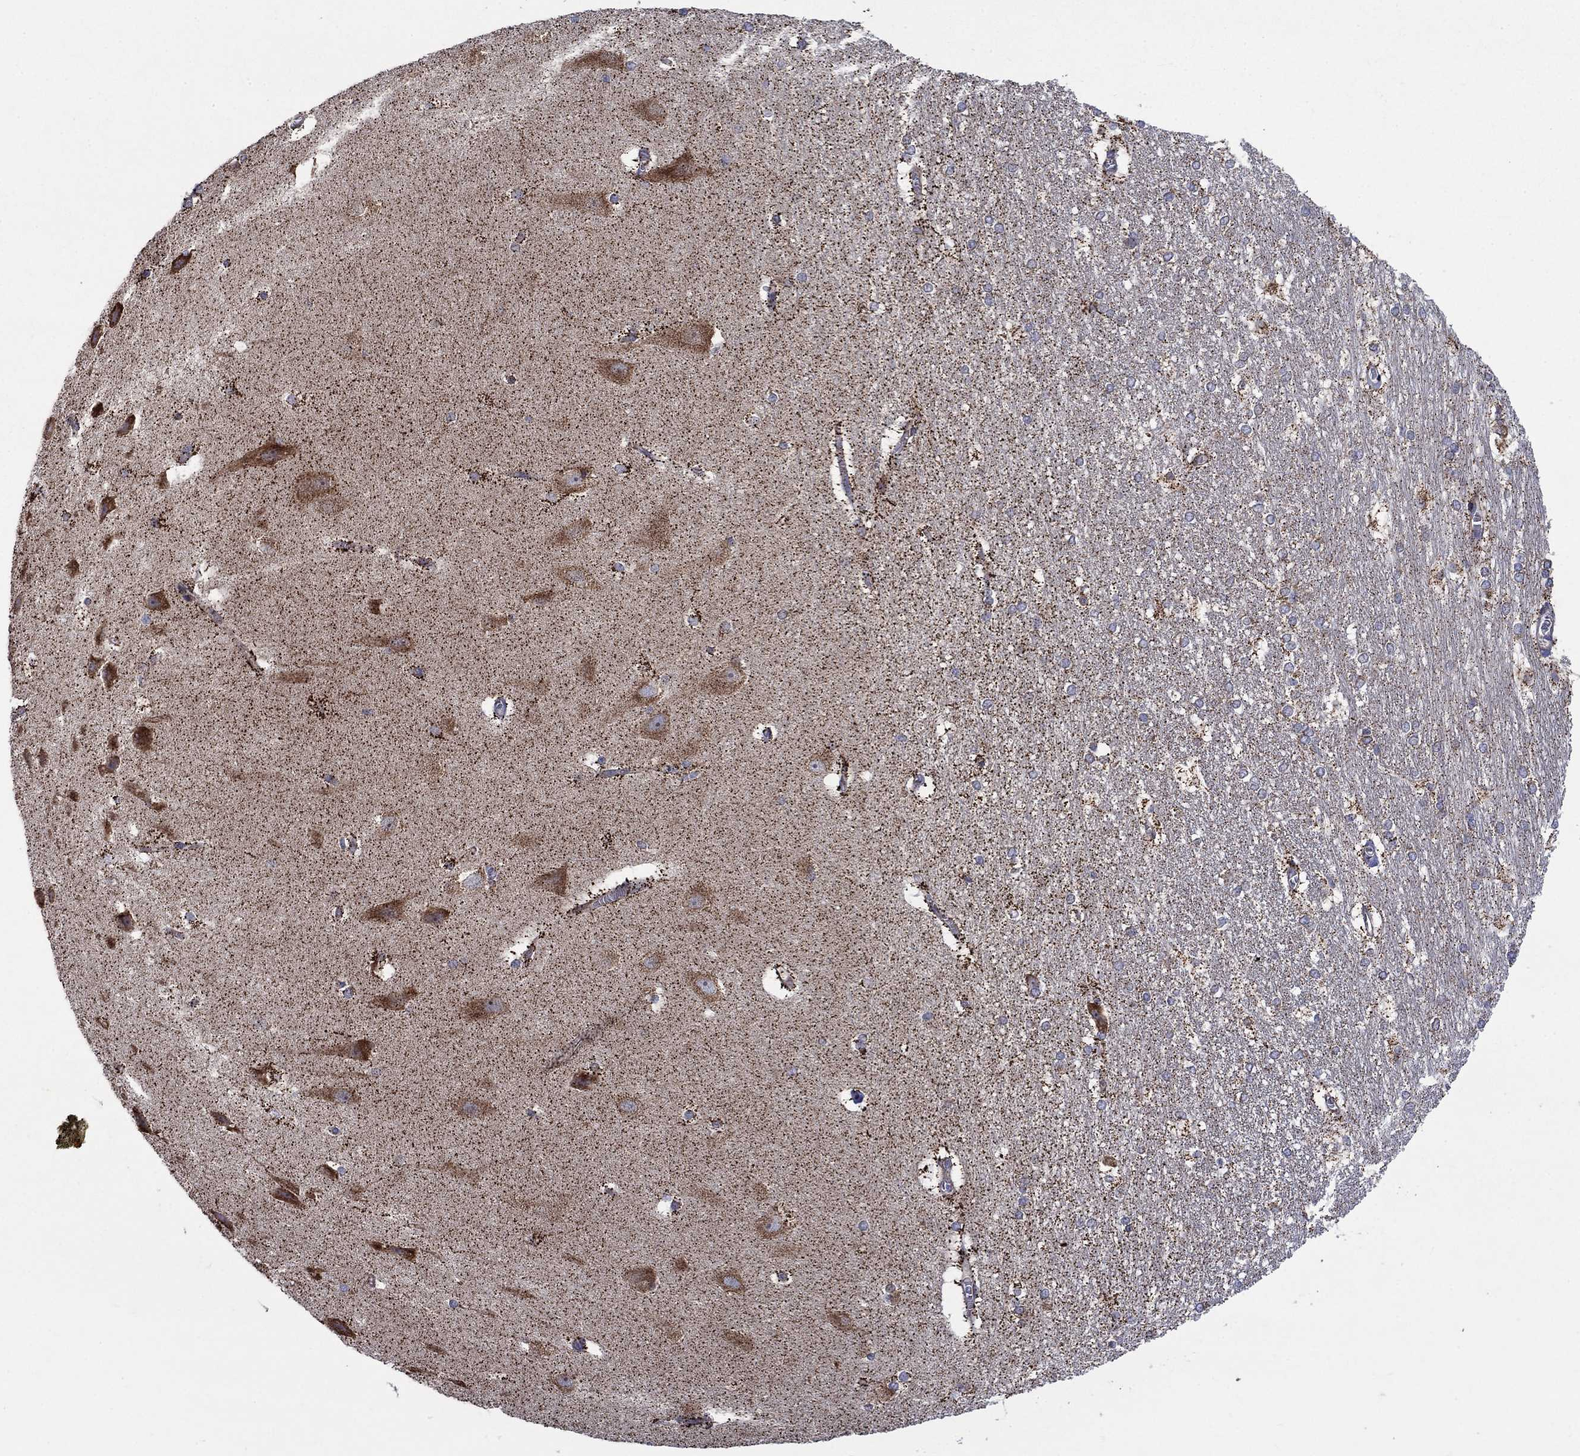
{"staining": {"intensity": "strong", "quantity": "<25%", "location": "cytoplasmic/membranous"}, "tissue": "hippocampus", "cell_type": "Glial cells", "image_type": "normal", "snomed": [{"axis": "morphology", "description": "Normal tissue, NOS"}, {"axis": "topography", "description": "Cerebral cortex"}, {"axis": "topography", "description": "Hippocampus"}], "caption": "Glial cells reveal medium levels of strong cytoplasmic/membranous positivity in approximately <25% of cells in benign human hippocampus. (IHC, brightfield microscopy, high magnification).", "gene": "RPLP0", "patient": {"sex": "female", "age": 19}}